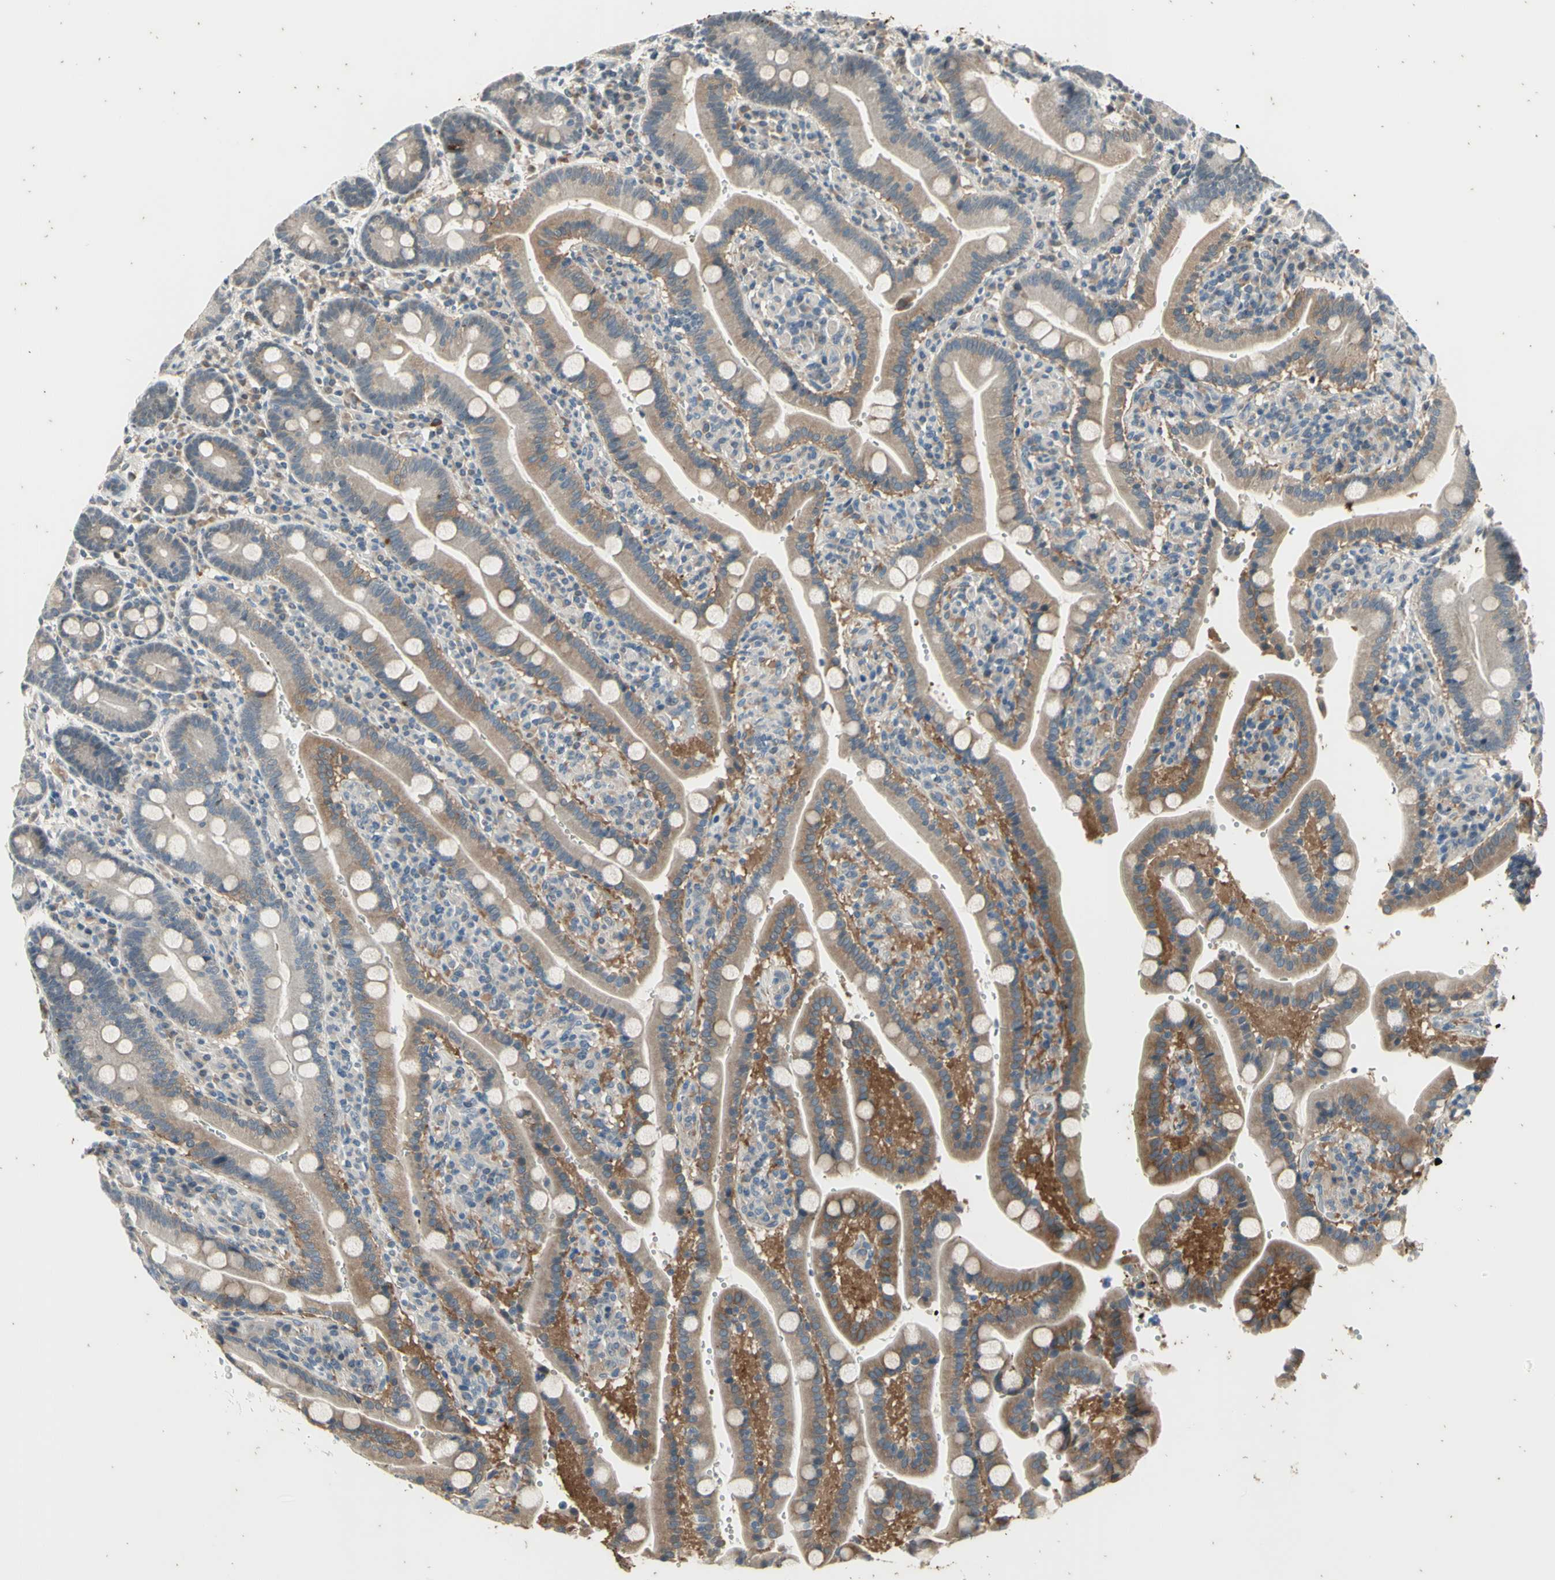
{"staining": {"intensity": "moderate", "quantity": "25%-75%", "location": "cytoplasmic/membranous"}, "tissue": "duodenum", "cell_type": "Glandular cells", "image_type": "normal", "snomed": [{"axis": "morphology", "description": "Normal tissue, NOS"}, {"axis": "topography", "description": "Small intestine, NOS"}], "caption": "Immunohistochemistry of unremarkable human duodenum shows medium levels of moderate cytoplasmic/membranous staining in about 25%-75% of glandular cells.", "gene": "EFNB2", "patient": {"sex": "female", "age": 71}}